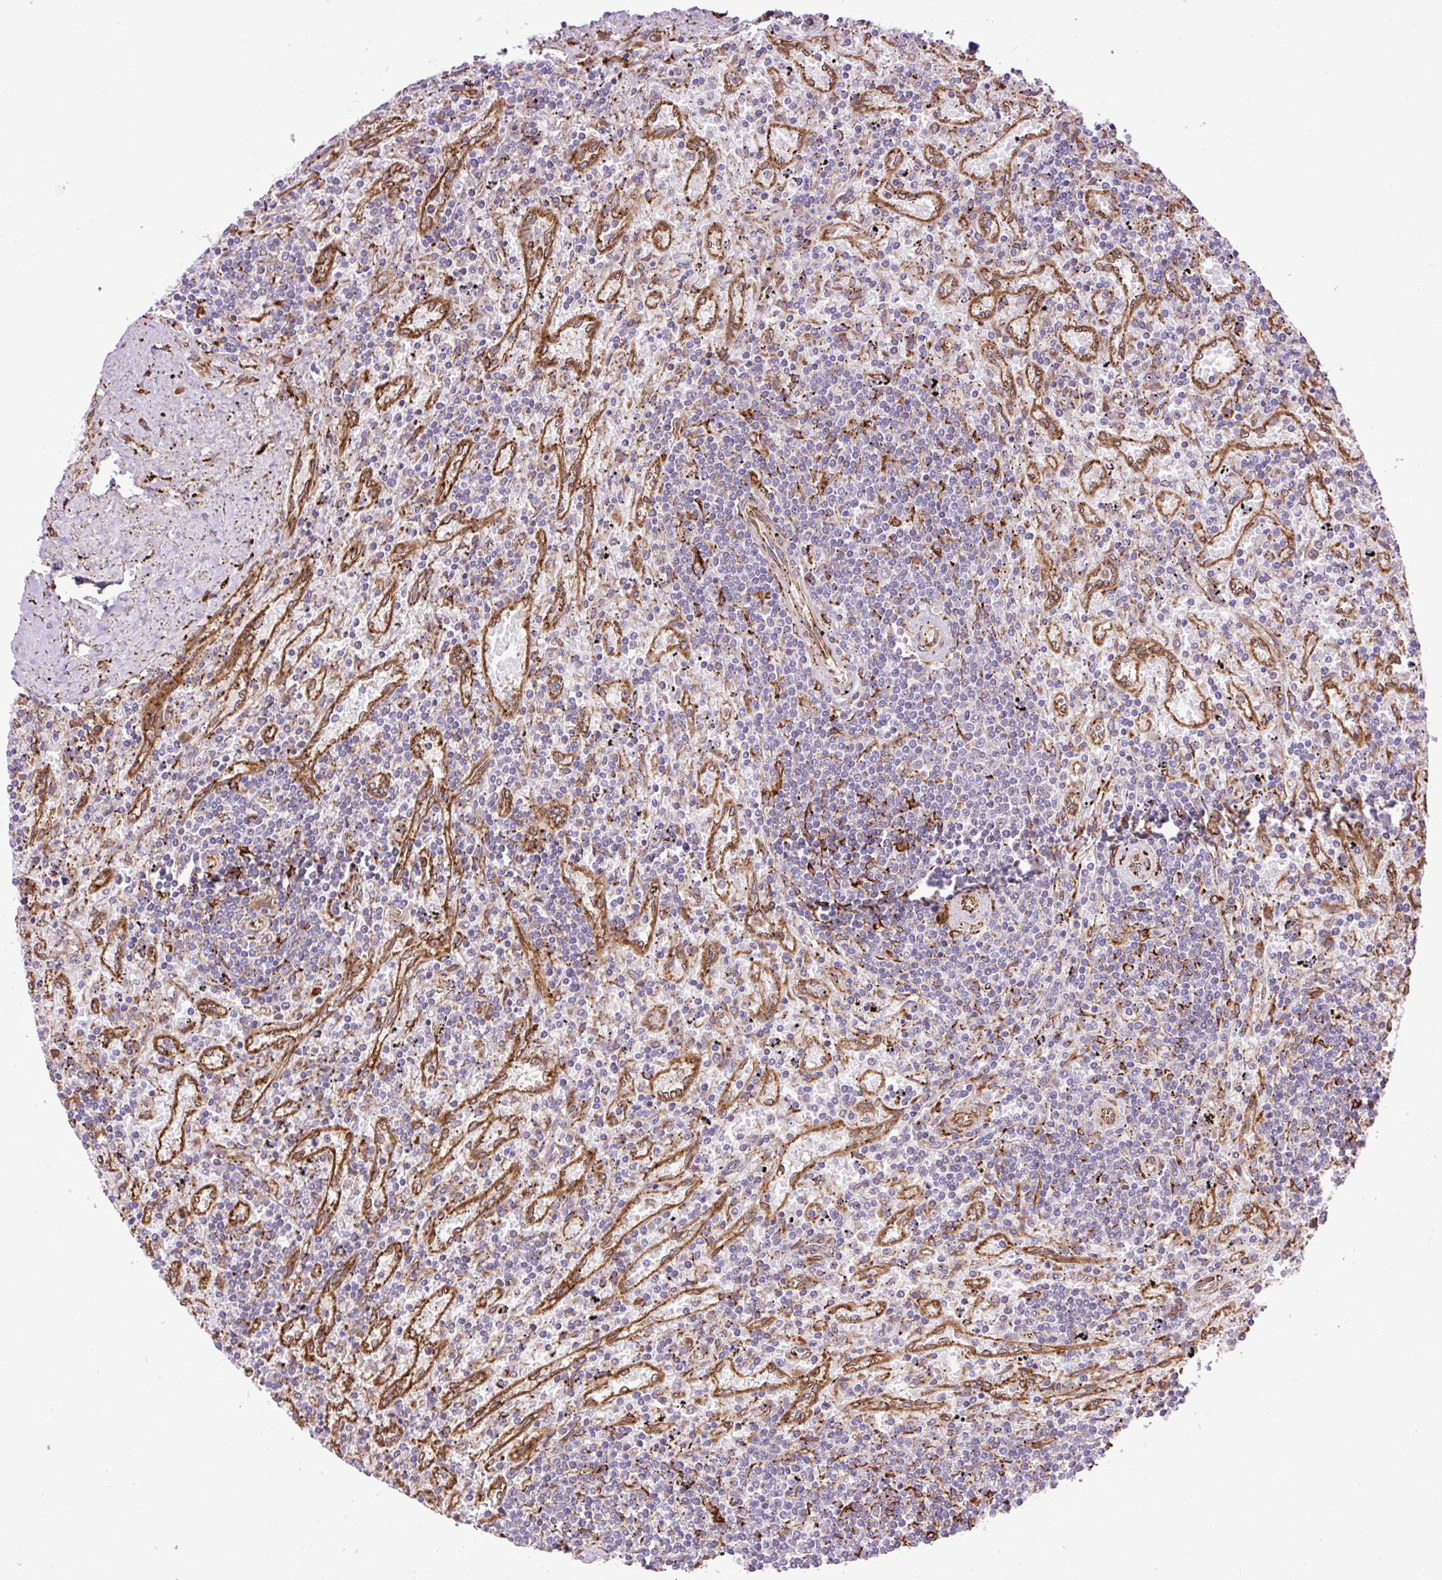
{"staining": {"intensity": "negative", "quantity": "none", "location": "none"}, "tissue": "lymphoma", "cell_type": "Tumor cells", "image_type": "cancer", "snomed": [{"axis": "morphology", "description": "Malignant lymphoma, non-Hodgkin's type, Low grade"}, {"axis": "topography", "description": "Spleen"}], "caption": "Immunohistochemistry of human malignant lymphoma, non-Hodgkin's type (low-grade) shows no staining in tumor cells. (Brightfield microscopy of DAB (3,3'-diaminobenzidine) immunohistochemistry (IHC) at high magnification).", "gene": "RAB30", "patient": {"sex": "male", "age": 76}}